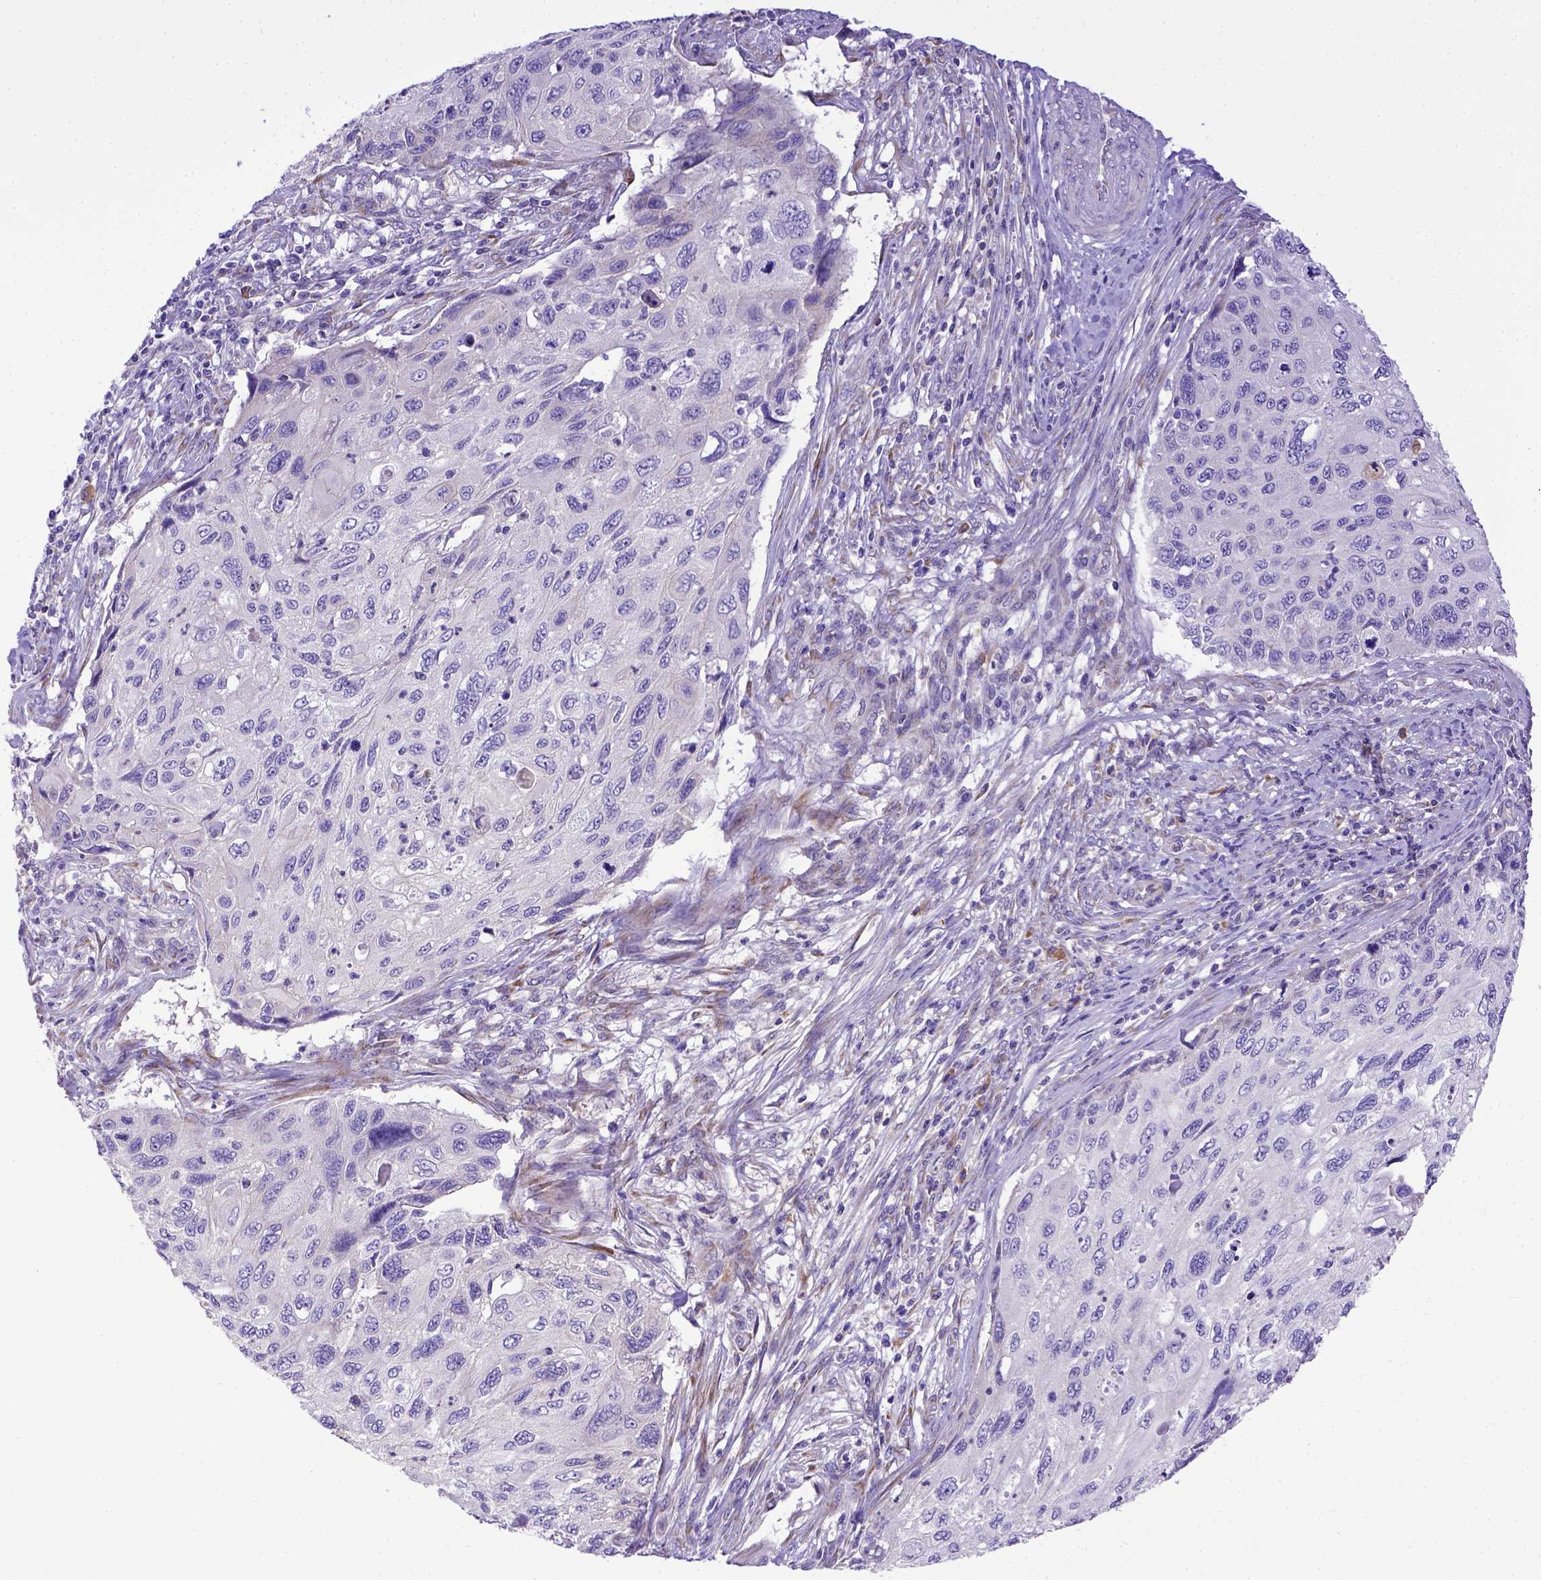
{"staining": {"intensity": "negative", "quantity": "none", "location": "none"}, "tissue": "cervical cancer", "cell_type": "Tumor cells", "image_type": "cancer", "snomed": [{"axis": "morphology", "description": "Squamous cell carcinoma, NOS"}, {"axis": "topography", "description": "Cervix"}], "caption": "This is an IHC histopathology image of human cervical cancer (squamous cell carcinoma). There is no expression in tumor cells.", "gene": "CFAP300", "patient": {"sex": "female", "age": 70}}